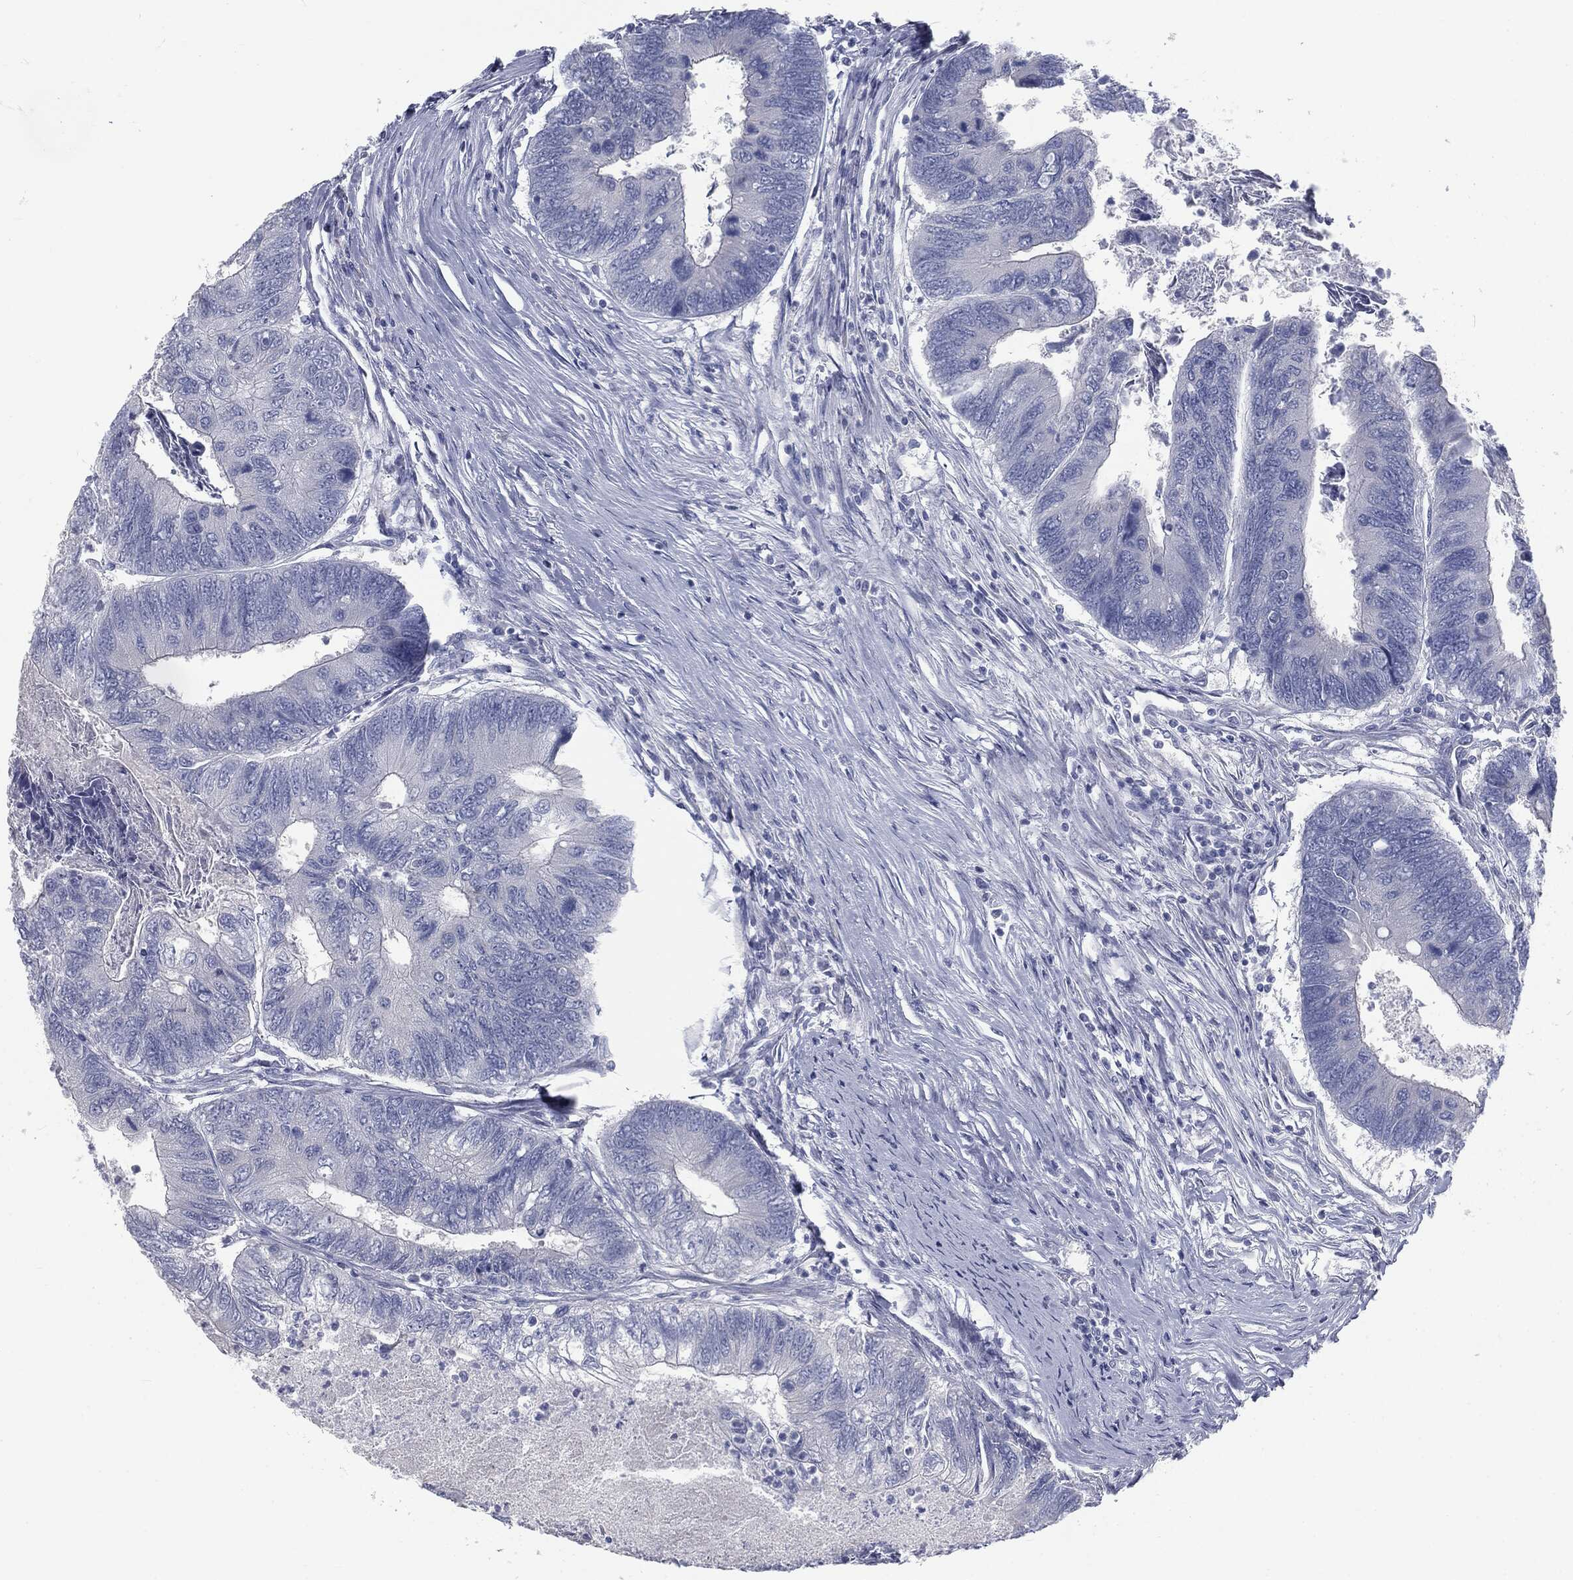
{"staining": {"intensity": "negative", "quantity": "none", "location": "none"}, "tissue": "colorectal cancer", "cell_type": "Tumor cells", "image_type": "cancer", "snomed": [{"axis": "morphology", "description": "Adenocarcinoma, NOS"}, {"axis": "topography", "description": "Colon"}], "caption": "Colorectal cancer (adenocarcinoma) was stained to show a protein in brown. There is no significant staining in tumor cells.", "gene": "CAV3", "patient": {"sex": "female", "age": 67}}